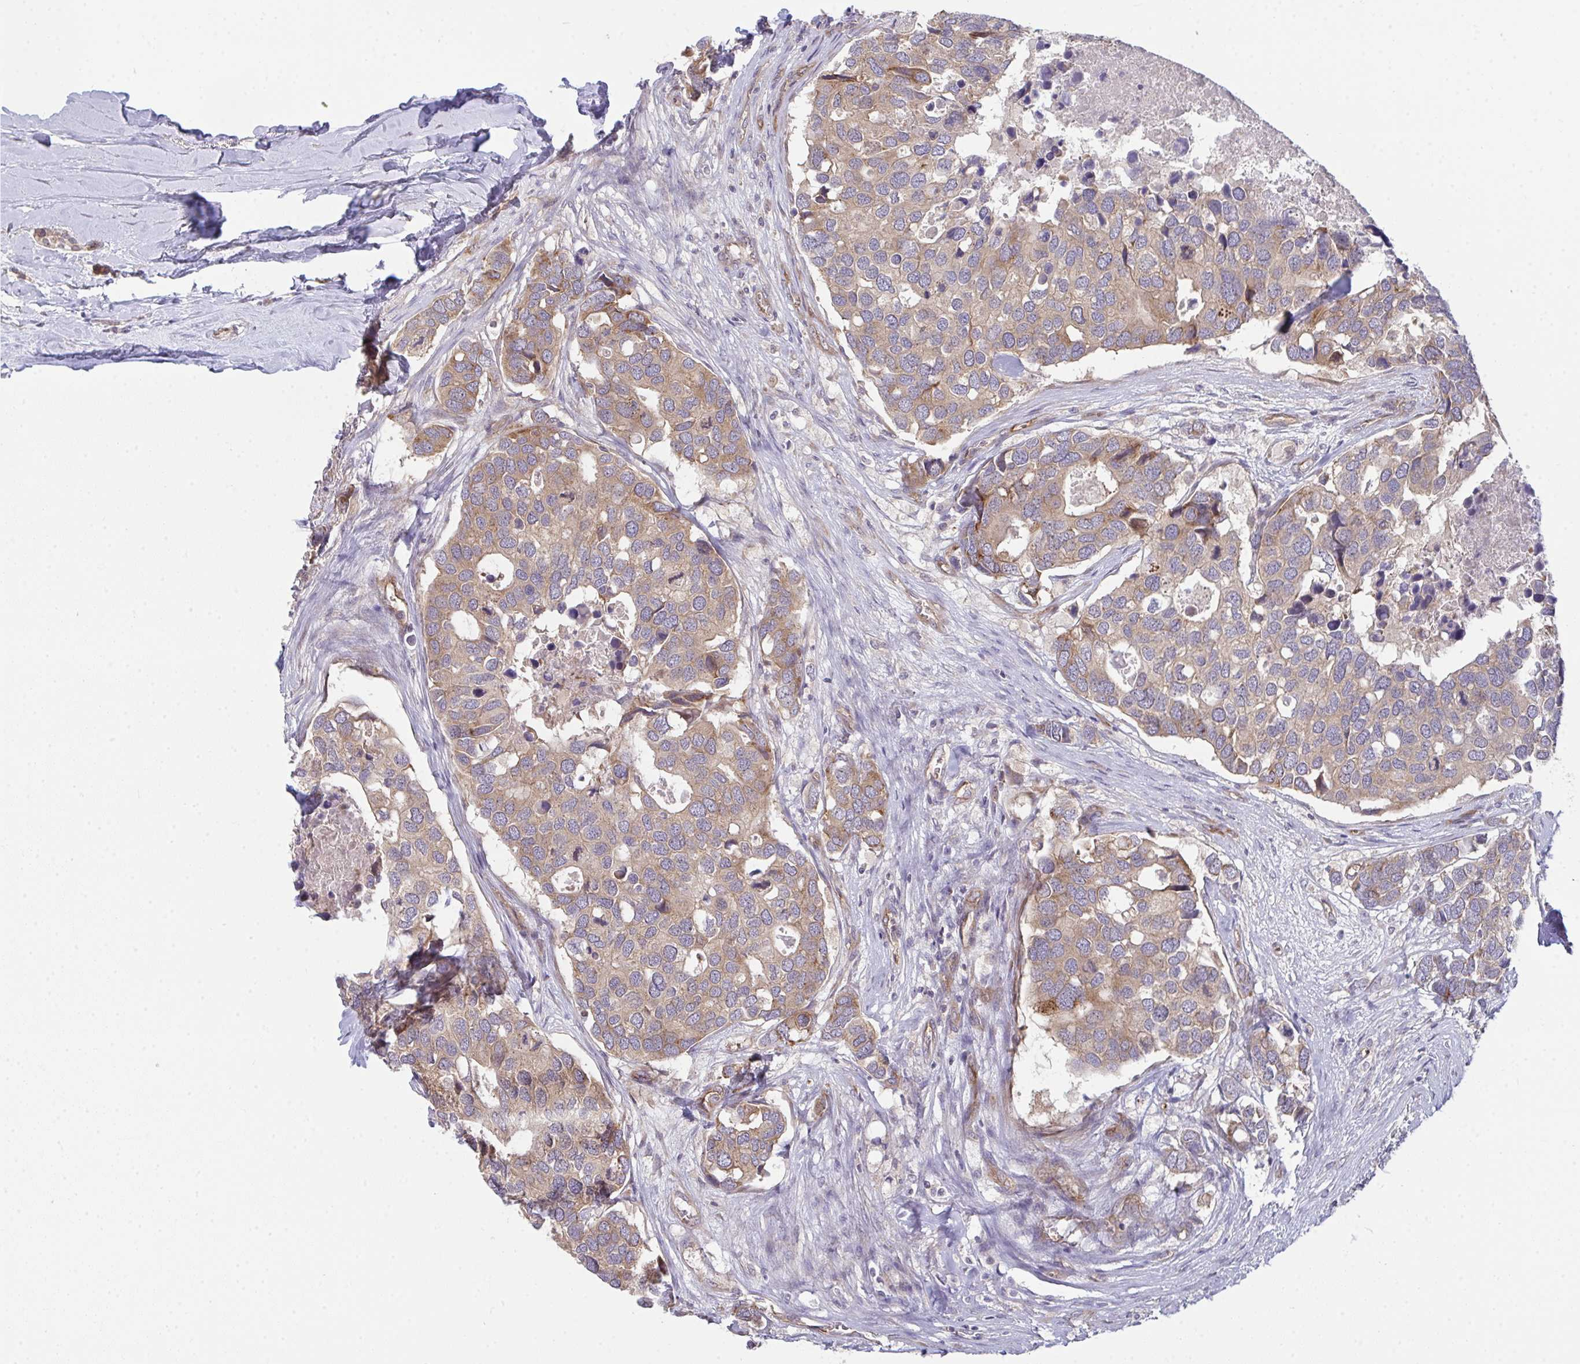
{"staining": {"intensity": "moderate", "quantity": ">75%", "location": "cytoplasmic/membranous"}, "tissue": "breast cancer", "cell_type": "Tumor cells", "image_type": "cancer", "snomed": [{"axis": "morphology", "description": "Duct carcinoma"}, {"axis": "topography", "description": "Breast"}], "caption": "The histopathology image exhibits a brown stain indicating the presence of a protein in the cytoplasmic/membranous of tumor cells in breast invasive ductal carcinoma. Immunohistochemistry (ihc) stains the protein in brown and the nuclei are stained blue.", "gene": "CASP9", "patient": {"sex": "female", "age": 83}}